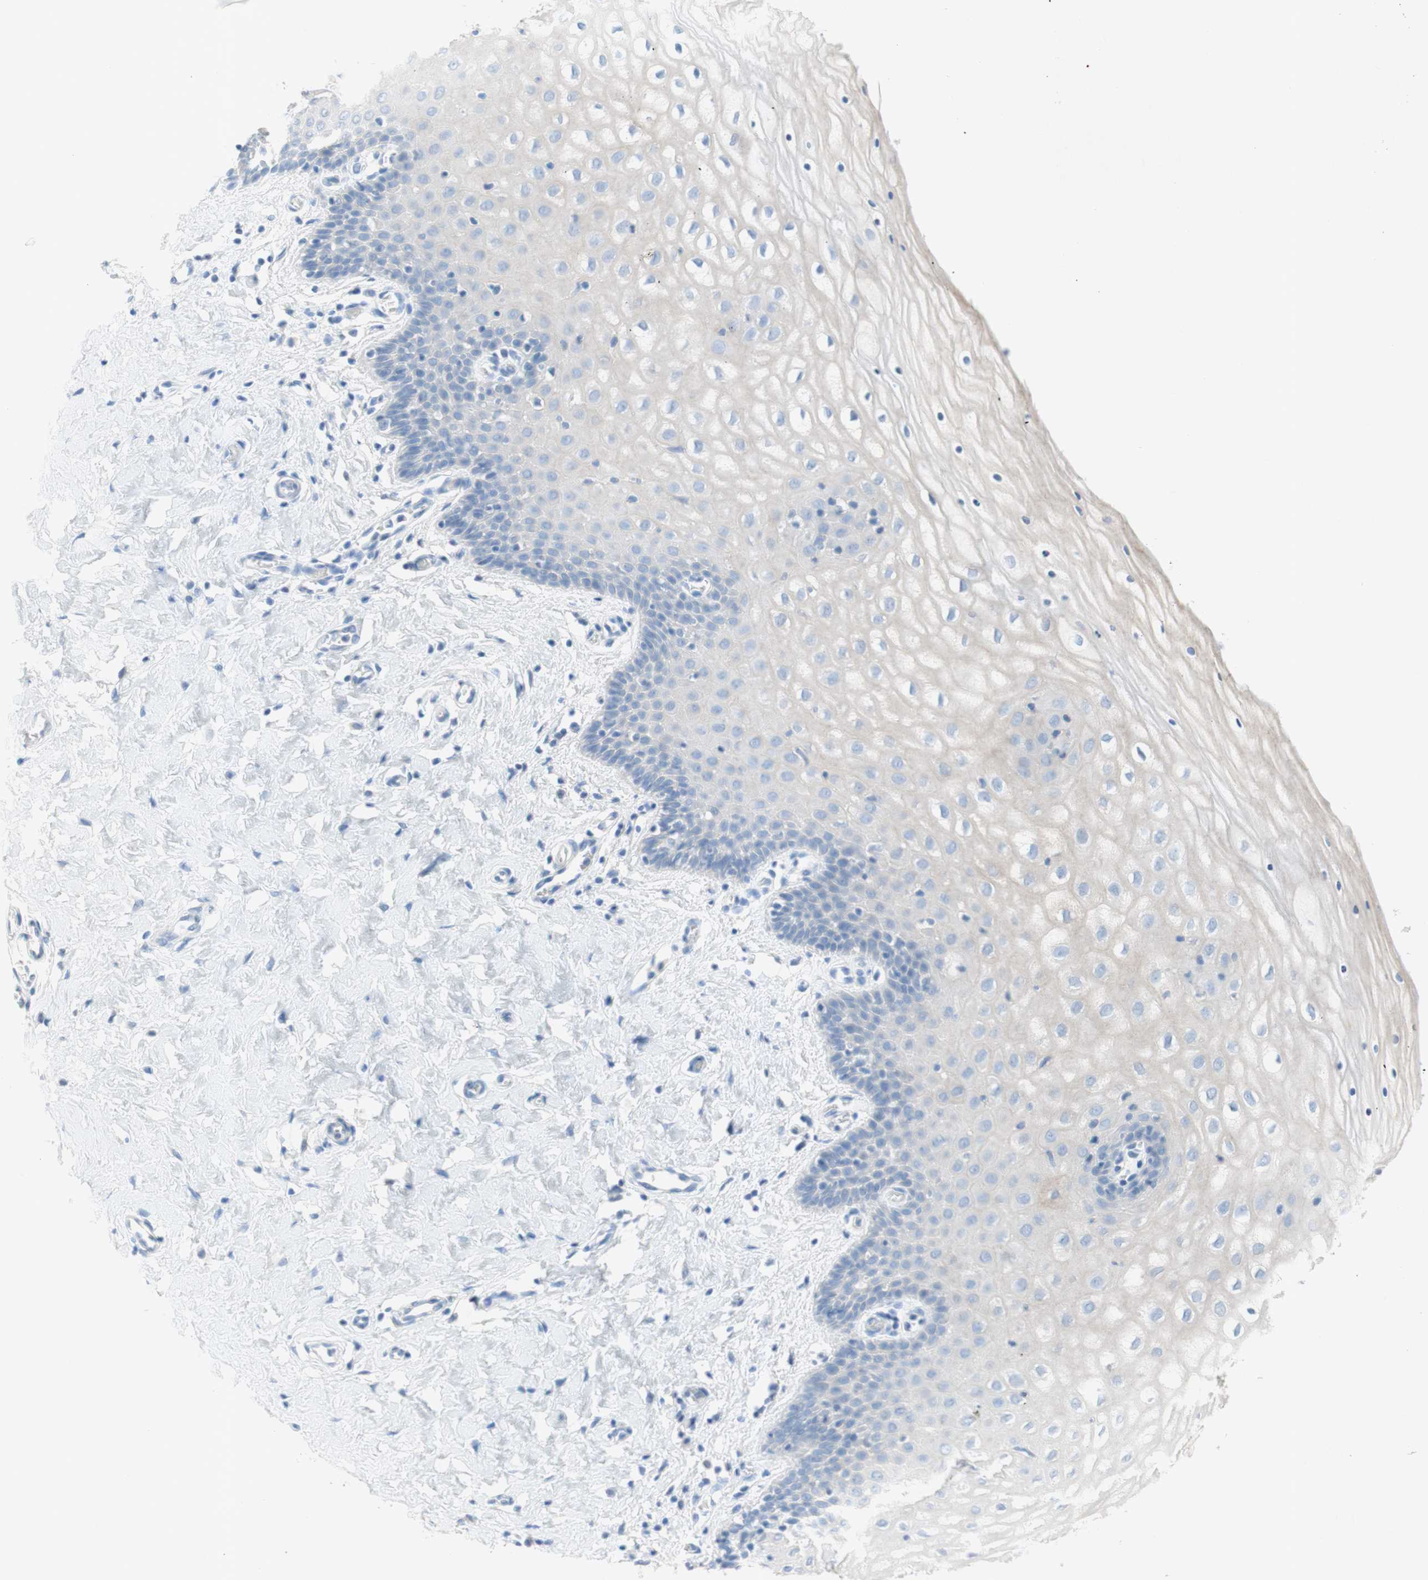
{"staining": {"intensity": "negative", "quantity": "none", "location": "none"}, "tissue": "cervix", "cell_type": "Glandular cells", "image_type": "normal", "snomed": [{"axis": "morphology", "description": "Normal tissue, NOS"}, {"axis": "topography", "description": "Cervix"}], "caption": "IHC micrograph of benign cervix stained for a protein (brown), which demonstrates no staining in glandular cells.", "gene": "POLR2J3", "patient": {"sex": "female", "age": 55}}